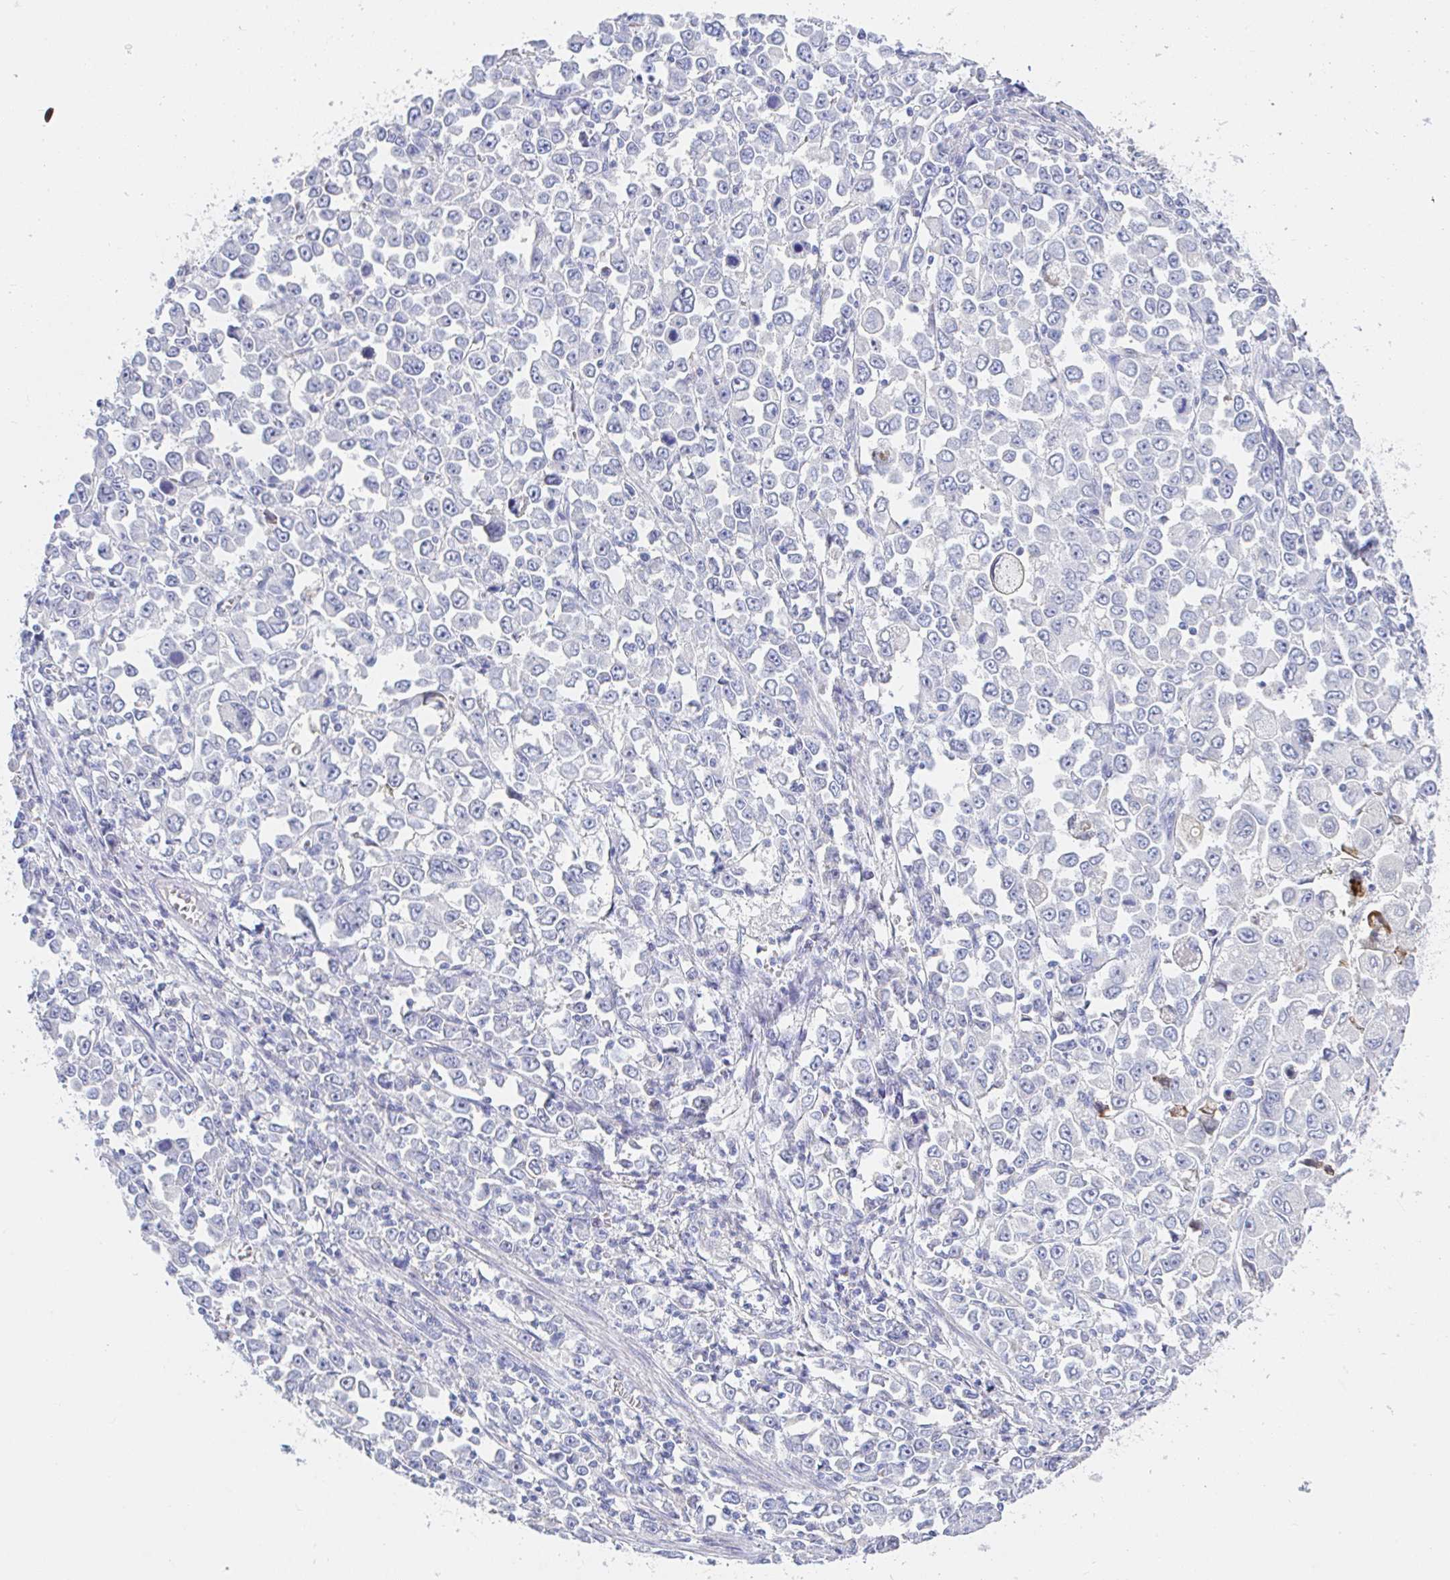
{"staining": {"intensity": "negative", "quantity": "none", "location": "none"}, "tissue": "stomach cancer", "cell_type": "Tumor cells", "image_type": "cancer", "snomed": [{"axis": "morphology", "description": "Adenocarcinoma, NOS"}, {"axis": "topography", "description": "Stomach, upper"}], "caption": "Immunohistochemistry of human stomach cancer exhibits no expression in tumor cells.", "gene": "PDE6B", "patient": {"sex": "male", "age": 70}}